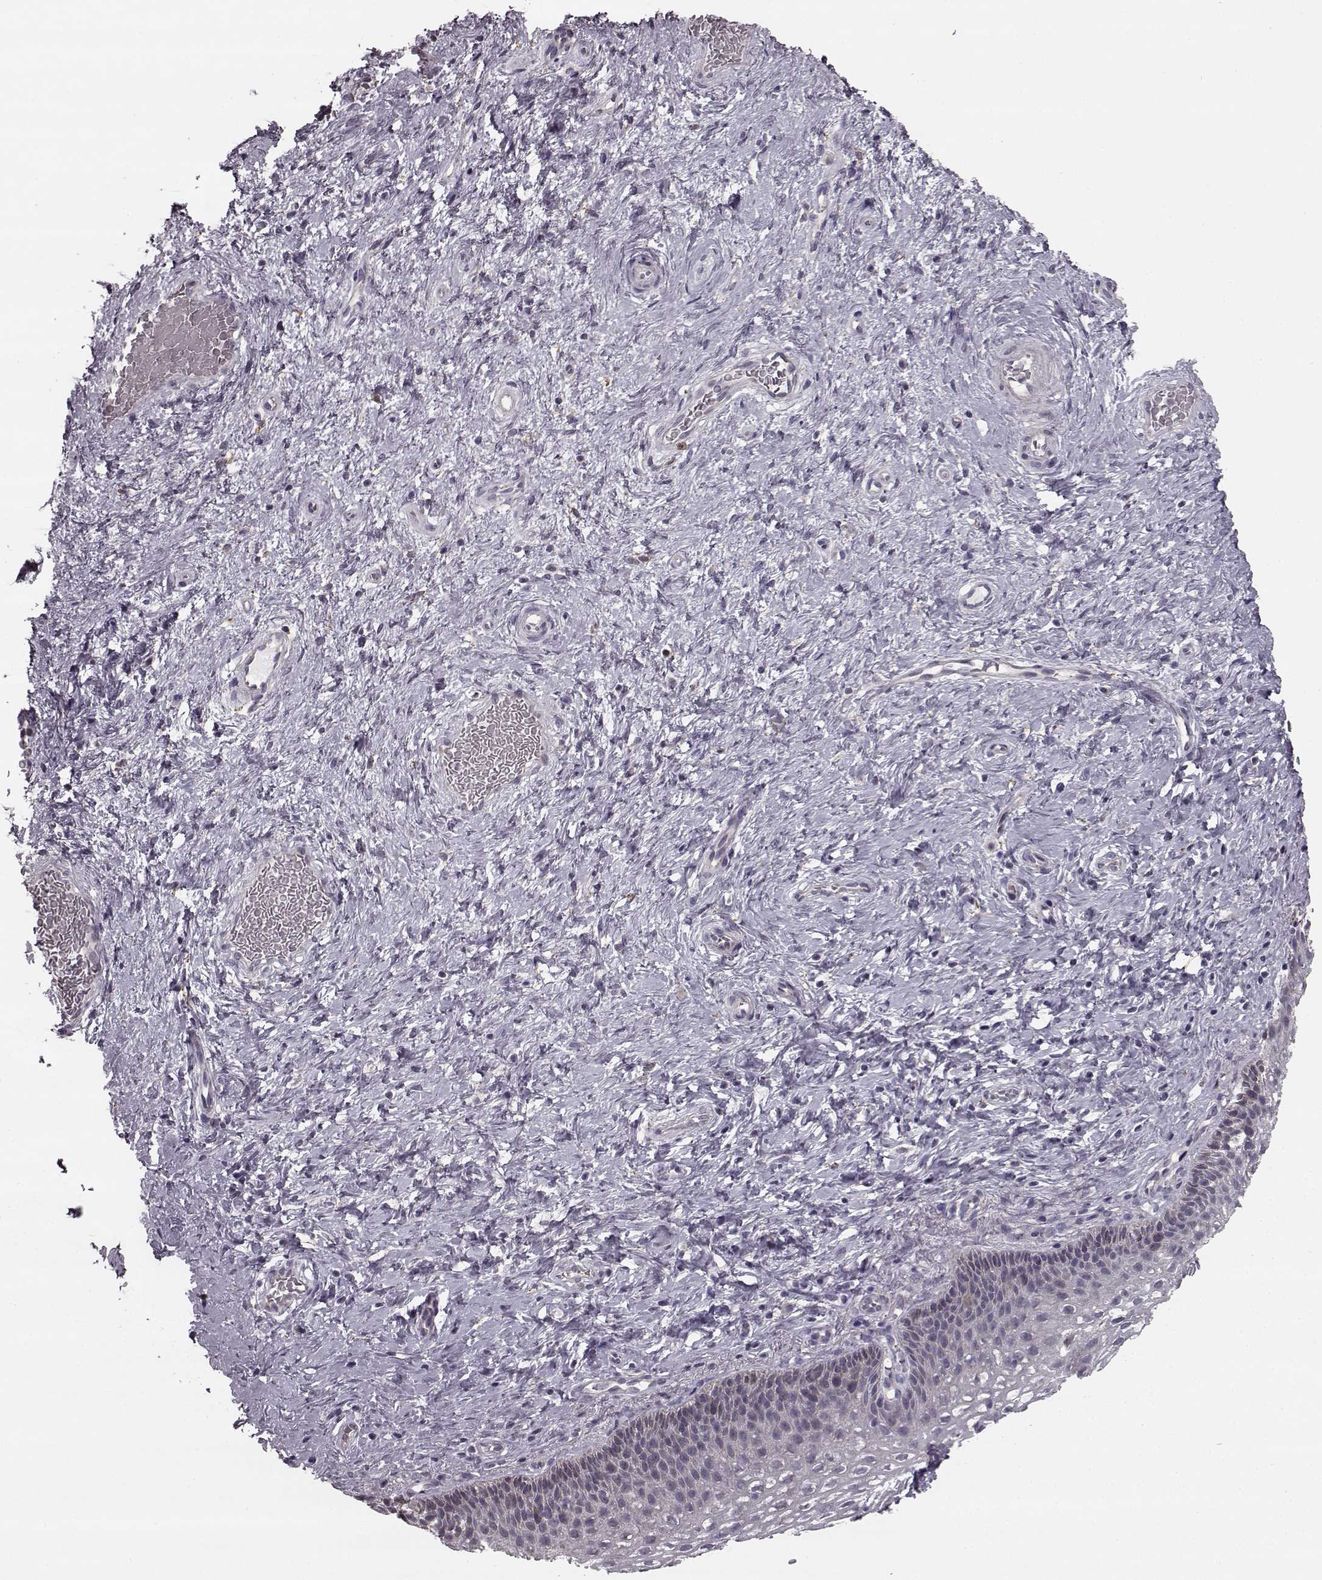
{"staining": {"intensity": "negative", "quantity": "none", "location": "none"}, "tissue": "cervix", "cell_type": "Glandular cells", "image_type": "normal", "snomed": [{"axis": "morphology", "description": "Normal tissue, NOS"}, {"axis": "topography", "description": "Cervix"}], "caption": "This is an IHC histopathology image of normal human cervix. There is no positivity in glandular cells.", "gene": "HMMR", "patient": {"sex": "female", "age": 34}}